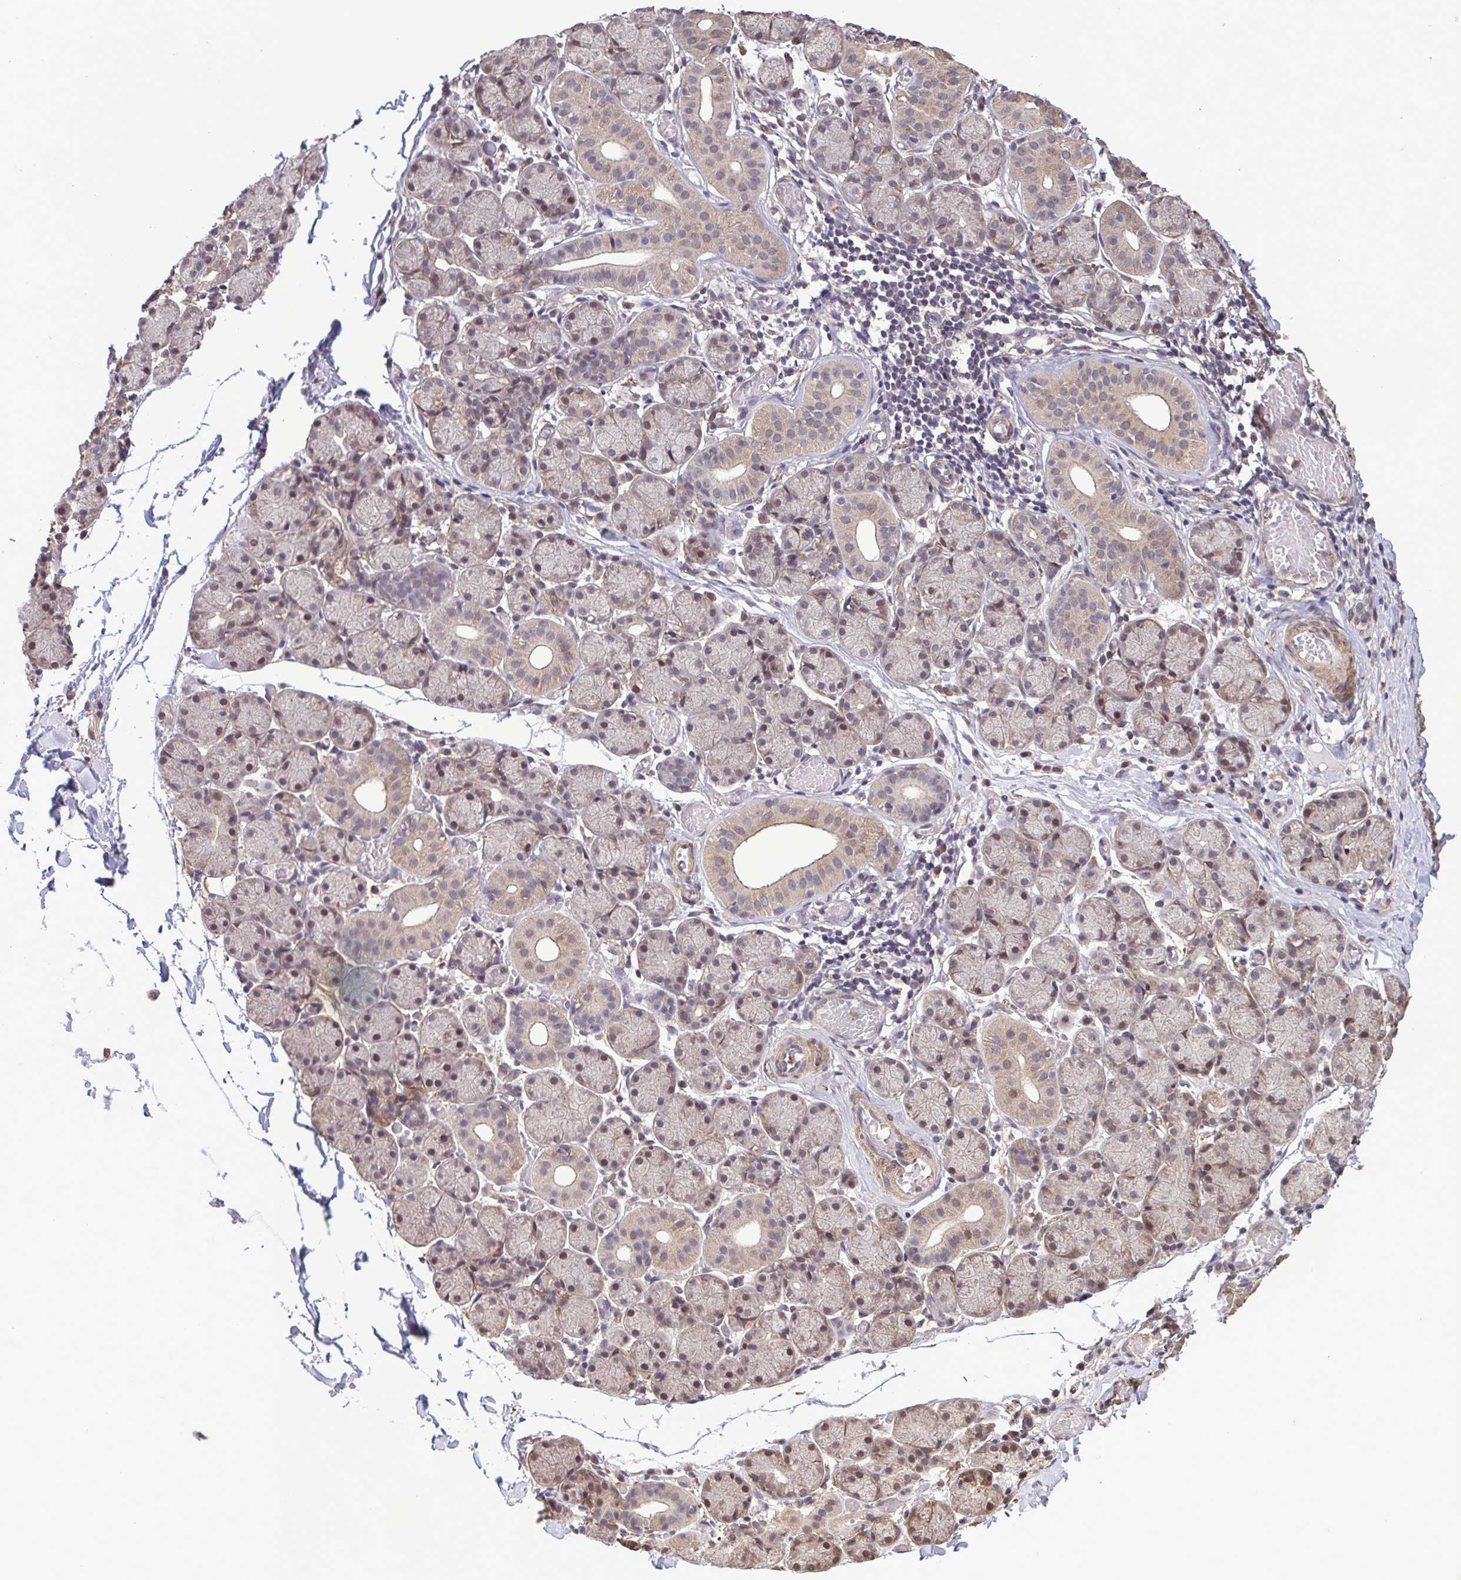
{"staining": {"intensity": "weak", "quantity": "25%-75%", "location": "cytoplasmic/membranous,nuclear"}, "tissue": "salivary gland", "cell_type": "Glandular cells", "image_type": "normal", "snomed": [{"axis": "morphology", "description": "Normal tissue, NOS"}, {"axis": "topography", "description": "Salivary gland"}], "caption": "Brown immunohistochemical staining in unremarkable salivary gland shows weak cytoplasmic/membranous,nuclear positivity in approximately 25%-75% of glandular cells.", "gene": "ZNF200", "patient": {"sex": "female", "age": 24}}